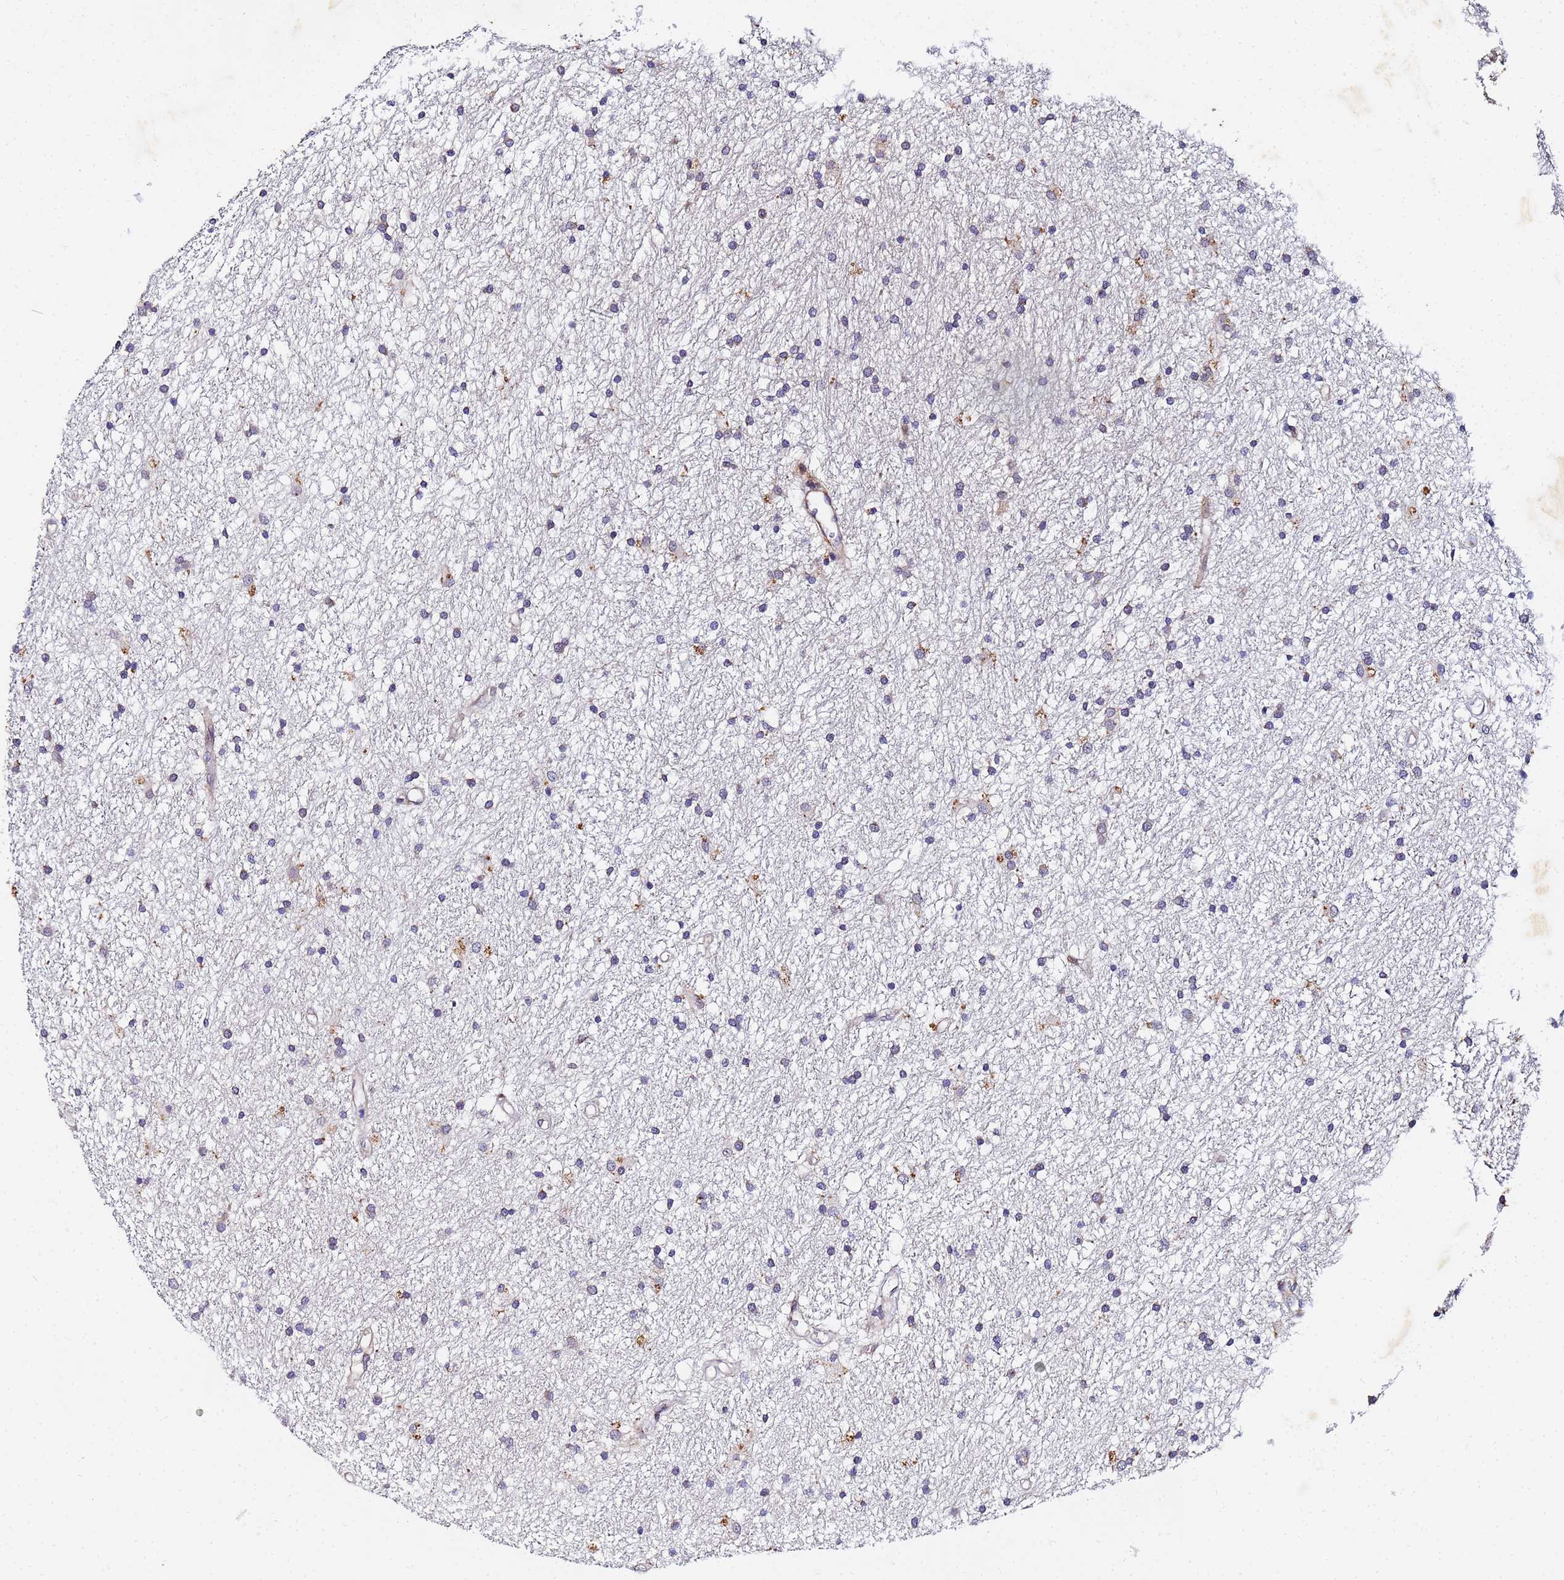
{"staining": {"intensity": "negative", "quantity": "none", "location": "none"}, "tissue": "glioma", "cell_type": "Tumor cells", "image_type": "cancer", "snomed": [{"axis": "morphology", "description": "Glioma, malignant, High grade"}, {"axis": "topography", "description": "Brain"}], "caption": "The micrograph reveals no staining of tumor cells in malignant glioma (high-grade).", "gene": "POM121", "patient": {"sex": "male", "age": 77}}